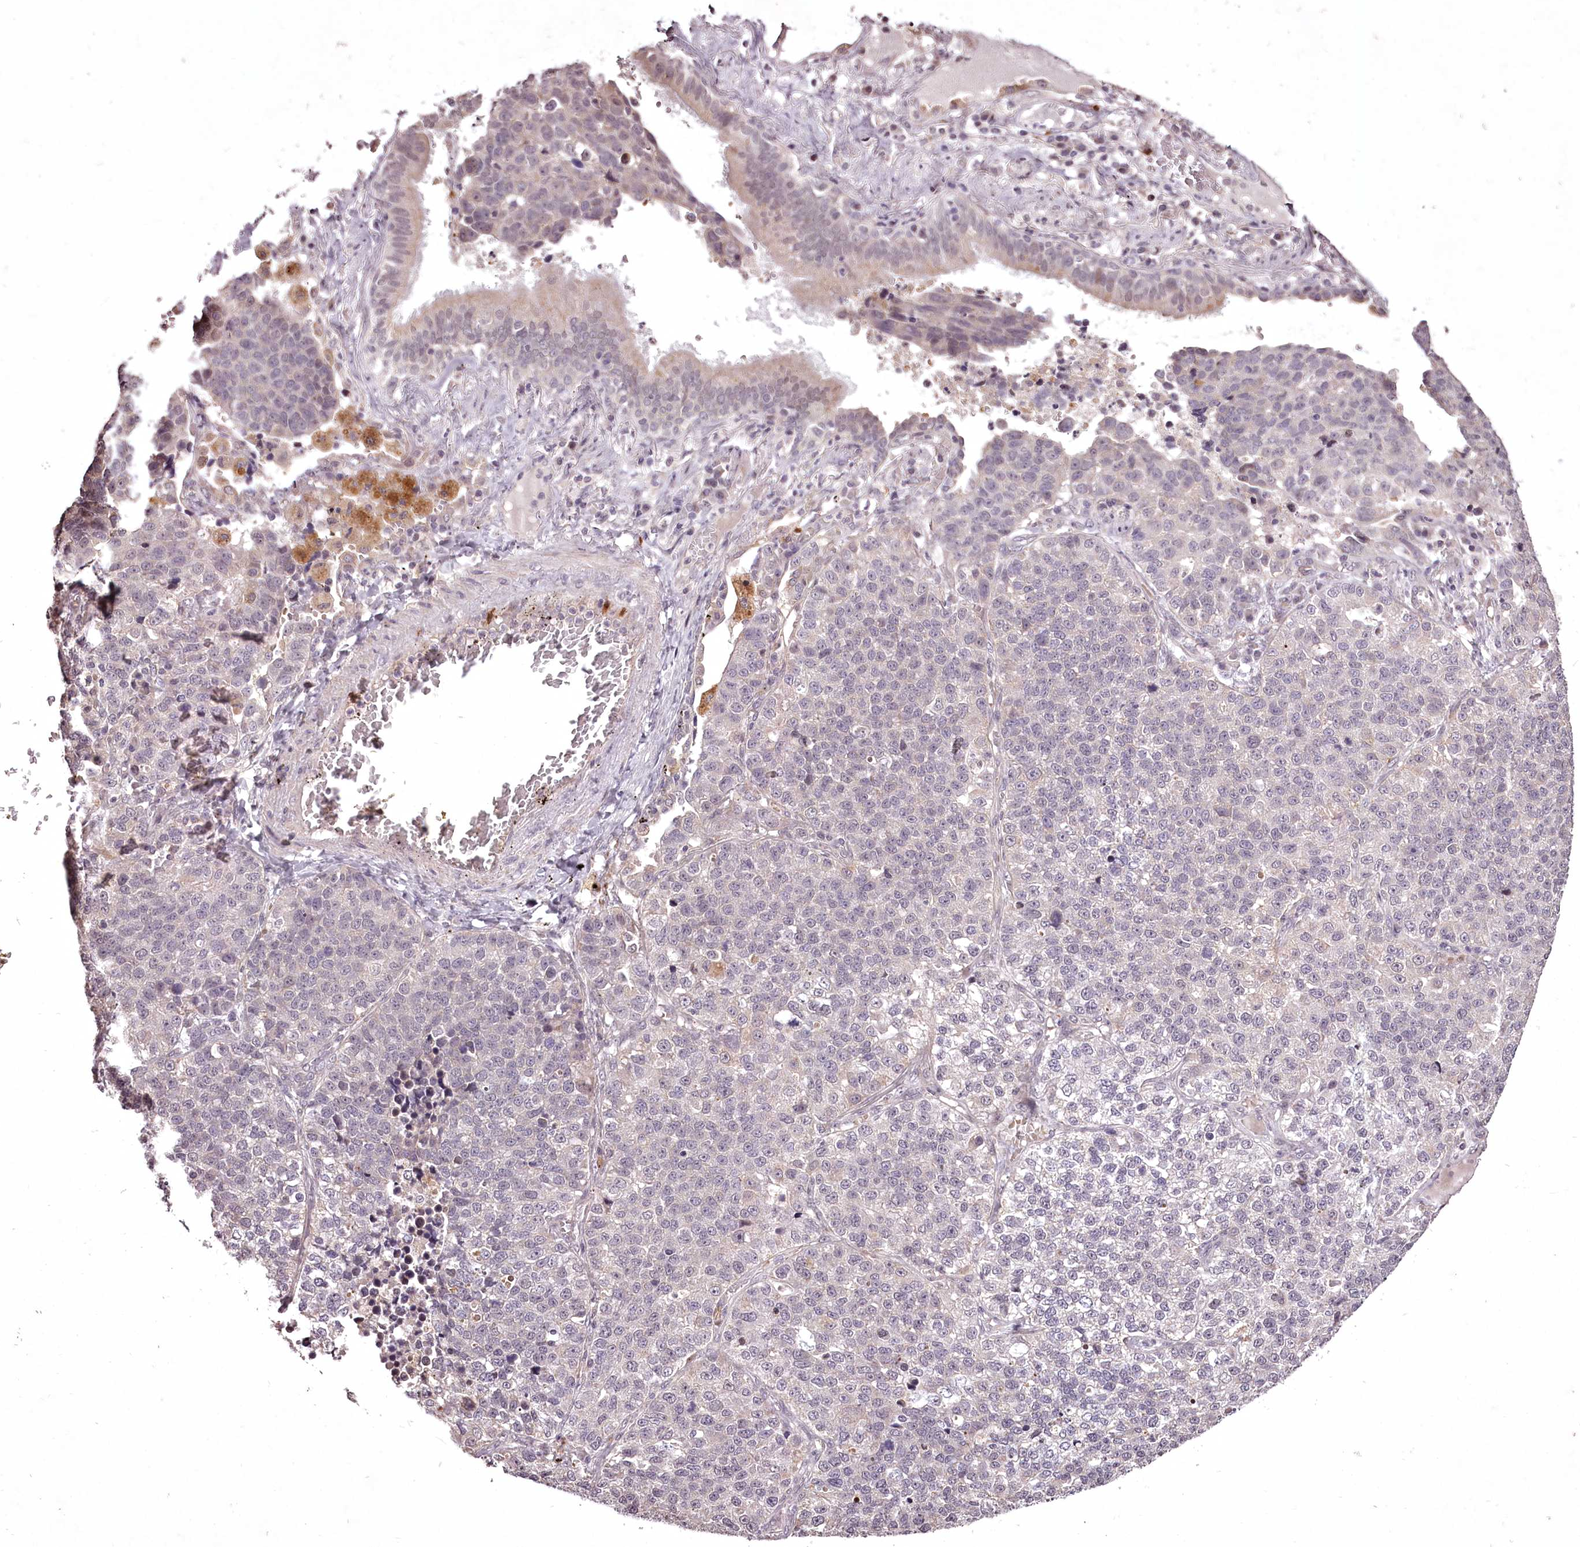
{"staining": {"intensity": "negative", "quantity": "none", "location": "none"}, "tissue": "lung cancer", "cell_type": "Tumor cells", "image_type": "cancer", "snomed": [{"axis": "morphology", "description": "Adenocarcinoma, NOS"}, {"axis": "topography", "description": "Lung"}], "caption": "Tumor cells are negative for brown protein staining in adenocarcinoma (lung).", "gene": "ADRA1D", "patient": {"sex": "male", "age": 49}}